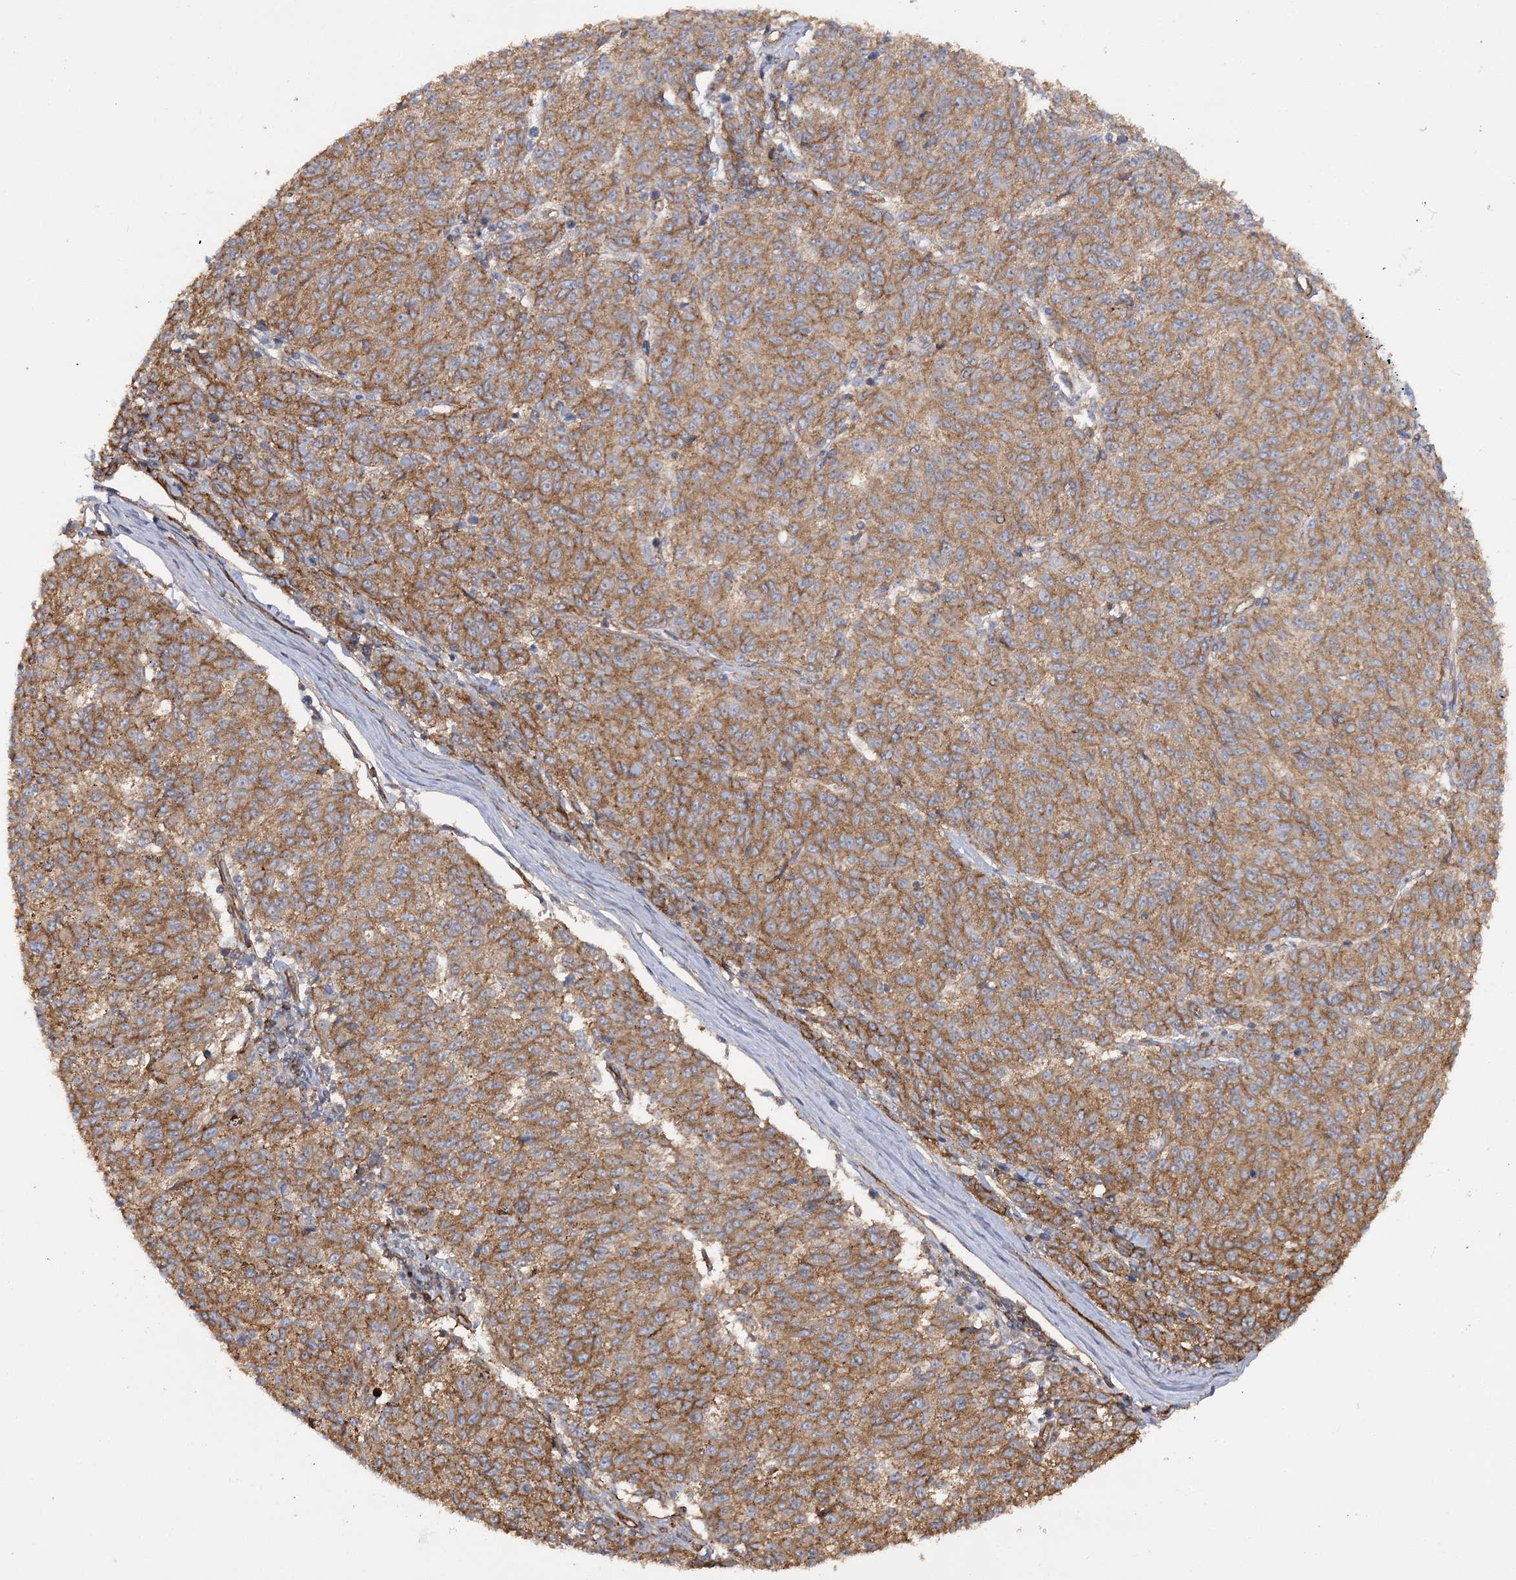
{"staining": {"intensity": "moderate", "quantity": ">75%", "location": "cytoplasmic/membranous"}, "tissue": "melanoma", "cell_type": "Tumor cells", "image_type": "cancer", "snomed": [{"axis": "morphology", "description": "Malignant melanoma, NOS"}, {"axis": "topography", "description": "Skin"}], "caption": "Tumor cells show moderate cytoplasmic/membranous staining in about >75% of cells in malignant melanoma.", "gene": "SYNPO2", "patient": {"sex": "female", "age": 72}}